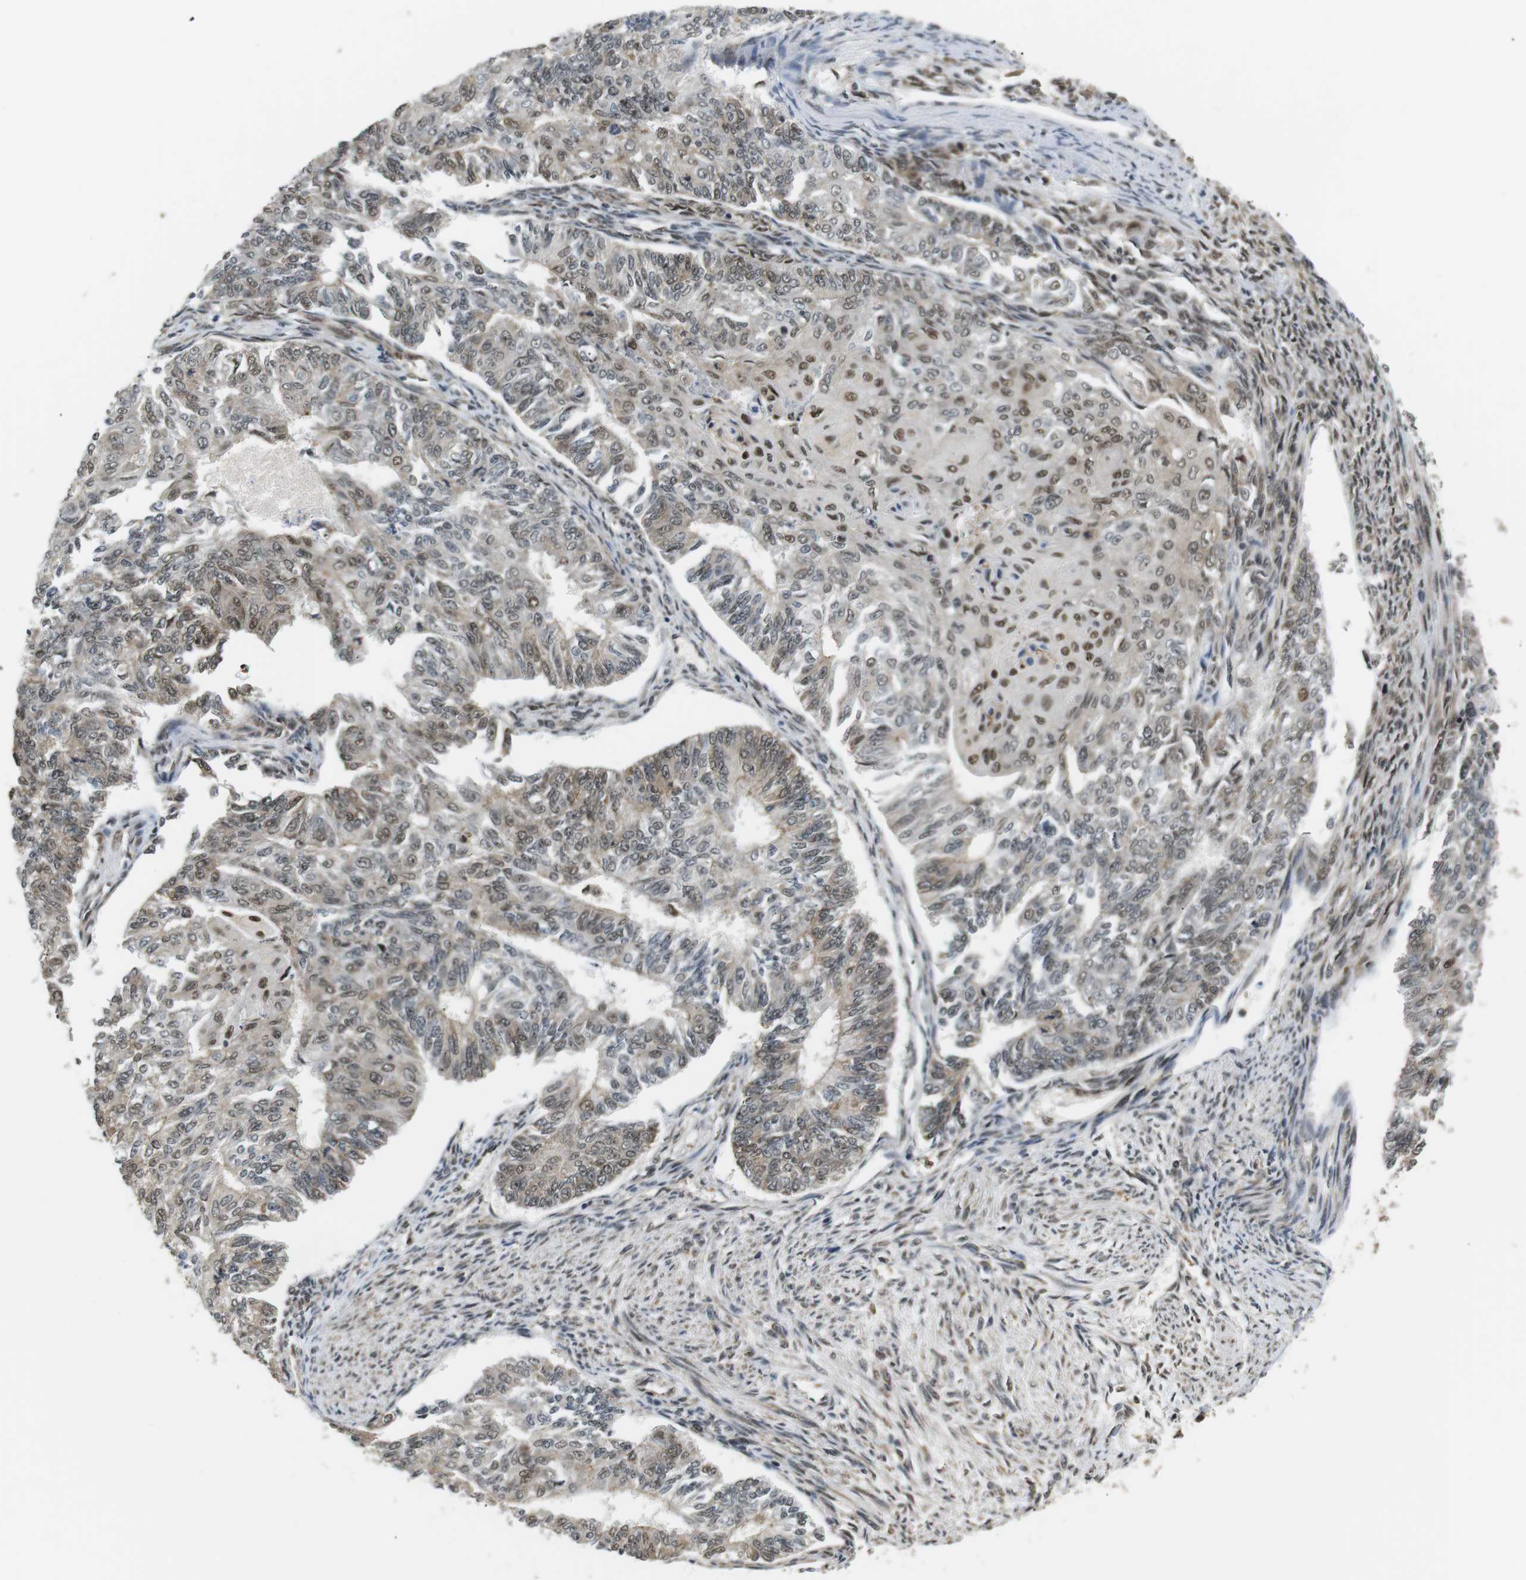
{"staining": {"intensity": "weak", "quantity": "25%-75%", "location": "cytoplasmic/membranous,nuclear"}, "tissue": "endometrial cancer", "cell_type": "Tumor cells", "image_type": "cancer", "snomed": [{"axis": "morphology", "description": "Adenocarcinoma, NOS"}, {"axis": "topography", "description": "Endometrium"}], "caption": "A low amount of weak cytoplasmic/membranous and nuclear staining is appreciated in approximately 25%-75% of tumor cells in adenocarcinoma (endometrial) tissue. (IHC, brightfield microscopy, high magnification).", "gene": "CSNK2B", "patient": {"sex": "female", "age": 32}}